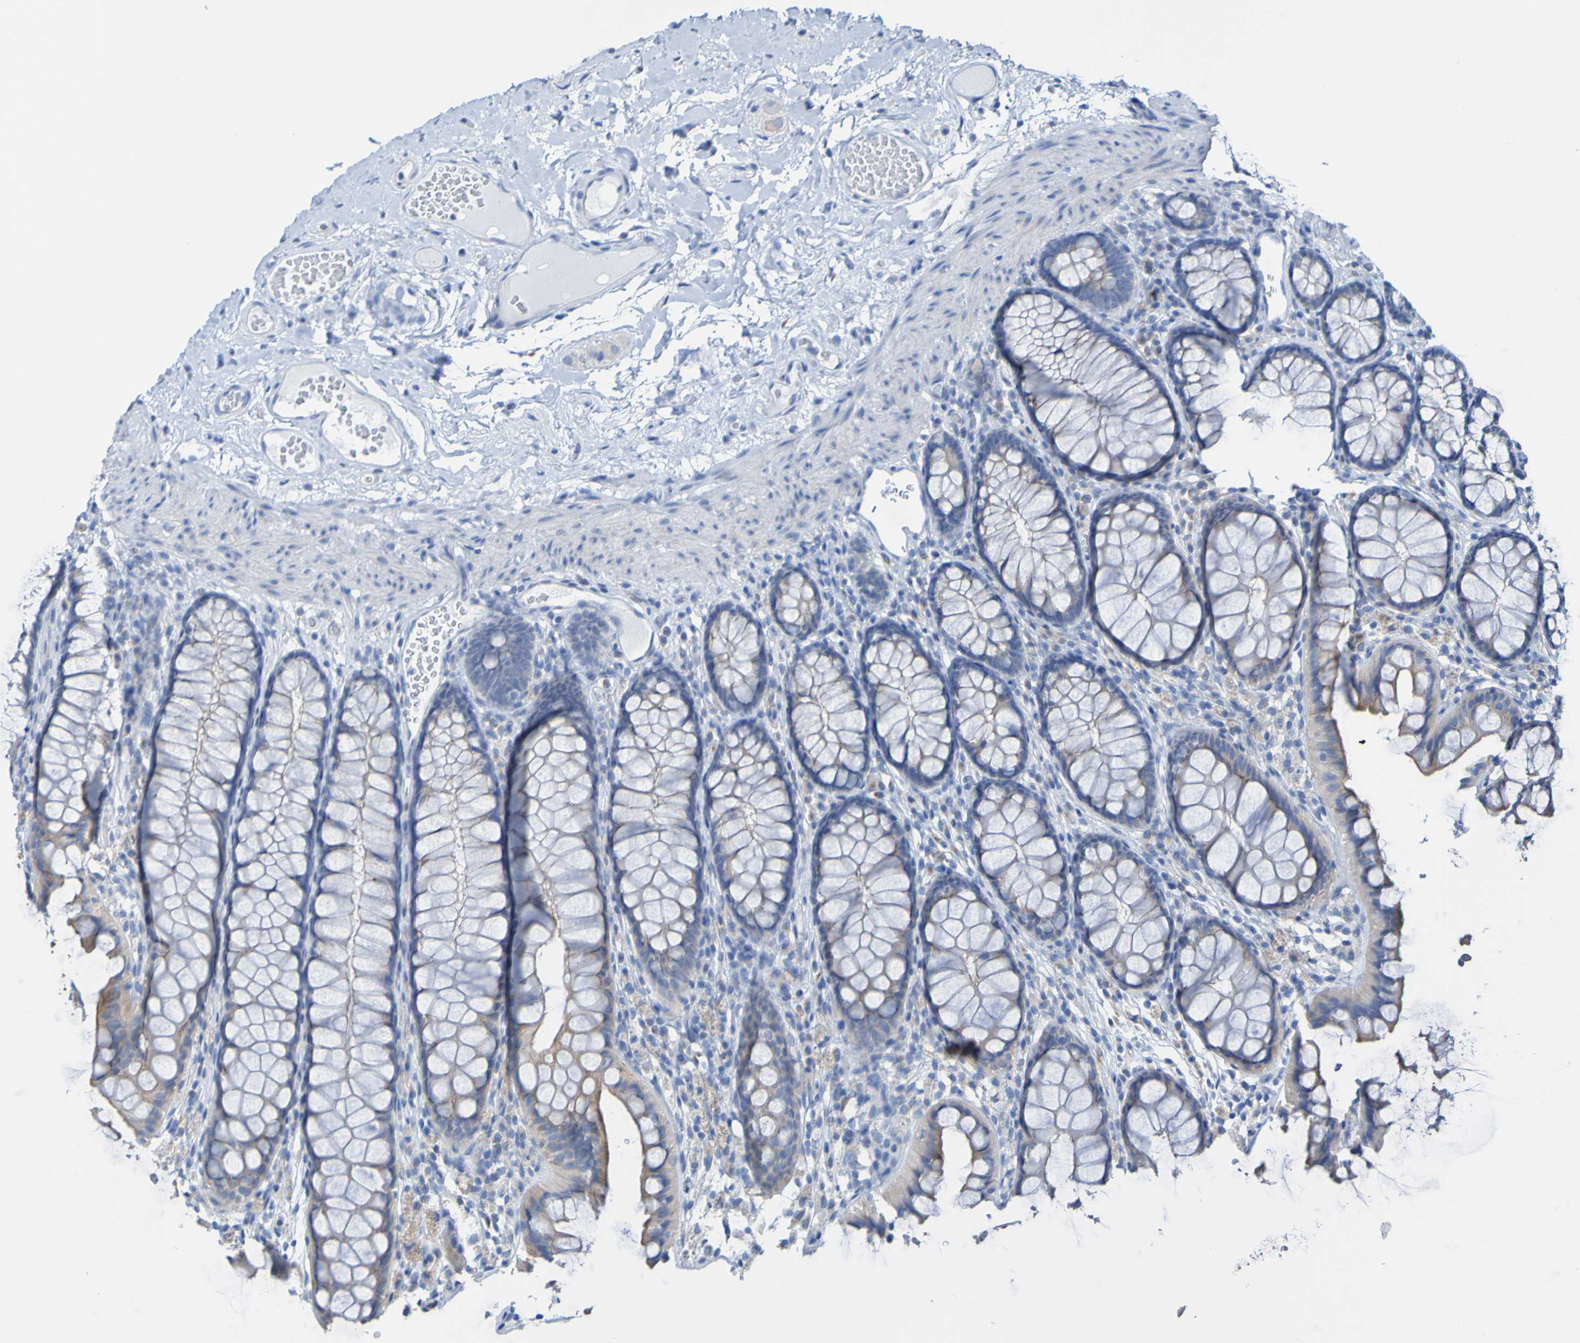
{"staining": {"intensity": "negative", "quantity": "none", "location": "none"}, "tissue": "colon", "cell_type": "Endothelial cells", "image_type": "normal", "snomed": [{"axis": "morphology", "description": "Normal tissue, NOS"}, {"axis": "topography", "description": "Colon"}], "caption": "An image of colon stained for a protein reveals no brown staining in endothelial cells. The staining was performed using DAB to visualize the protein expression in brown, while the nuclei were stained in blue with hematoxylin (Magnification: 20x).", "gene": "ACMSD", "patient": {"sex": "female", "age": 55}}